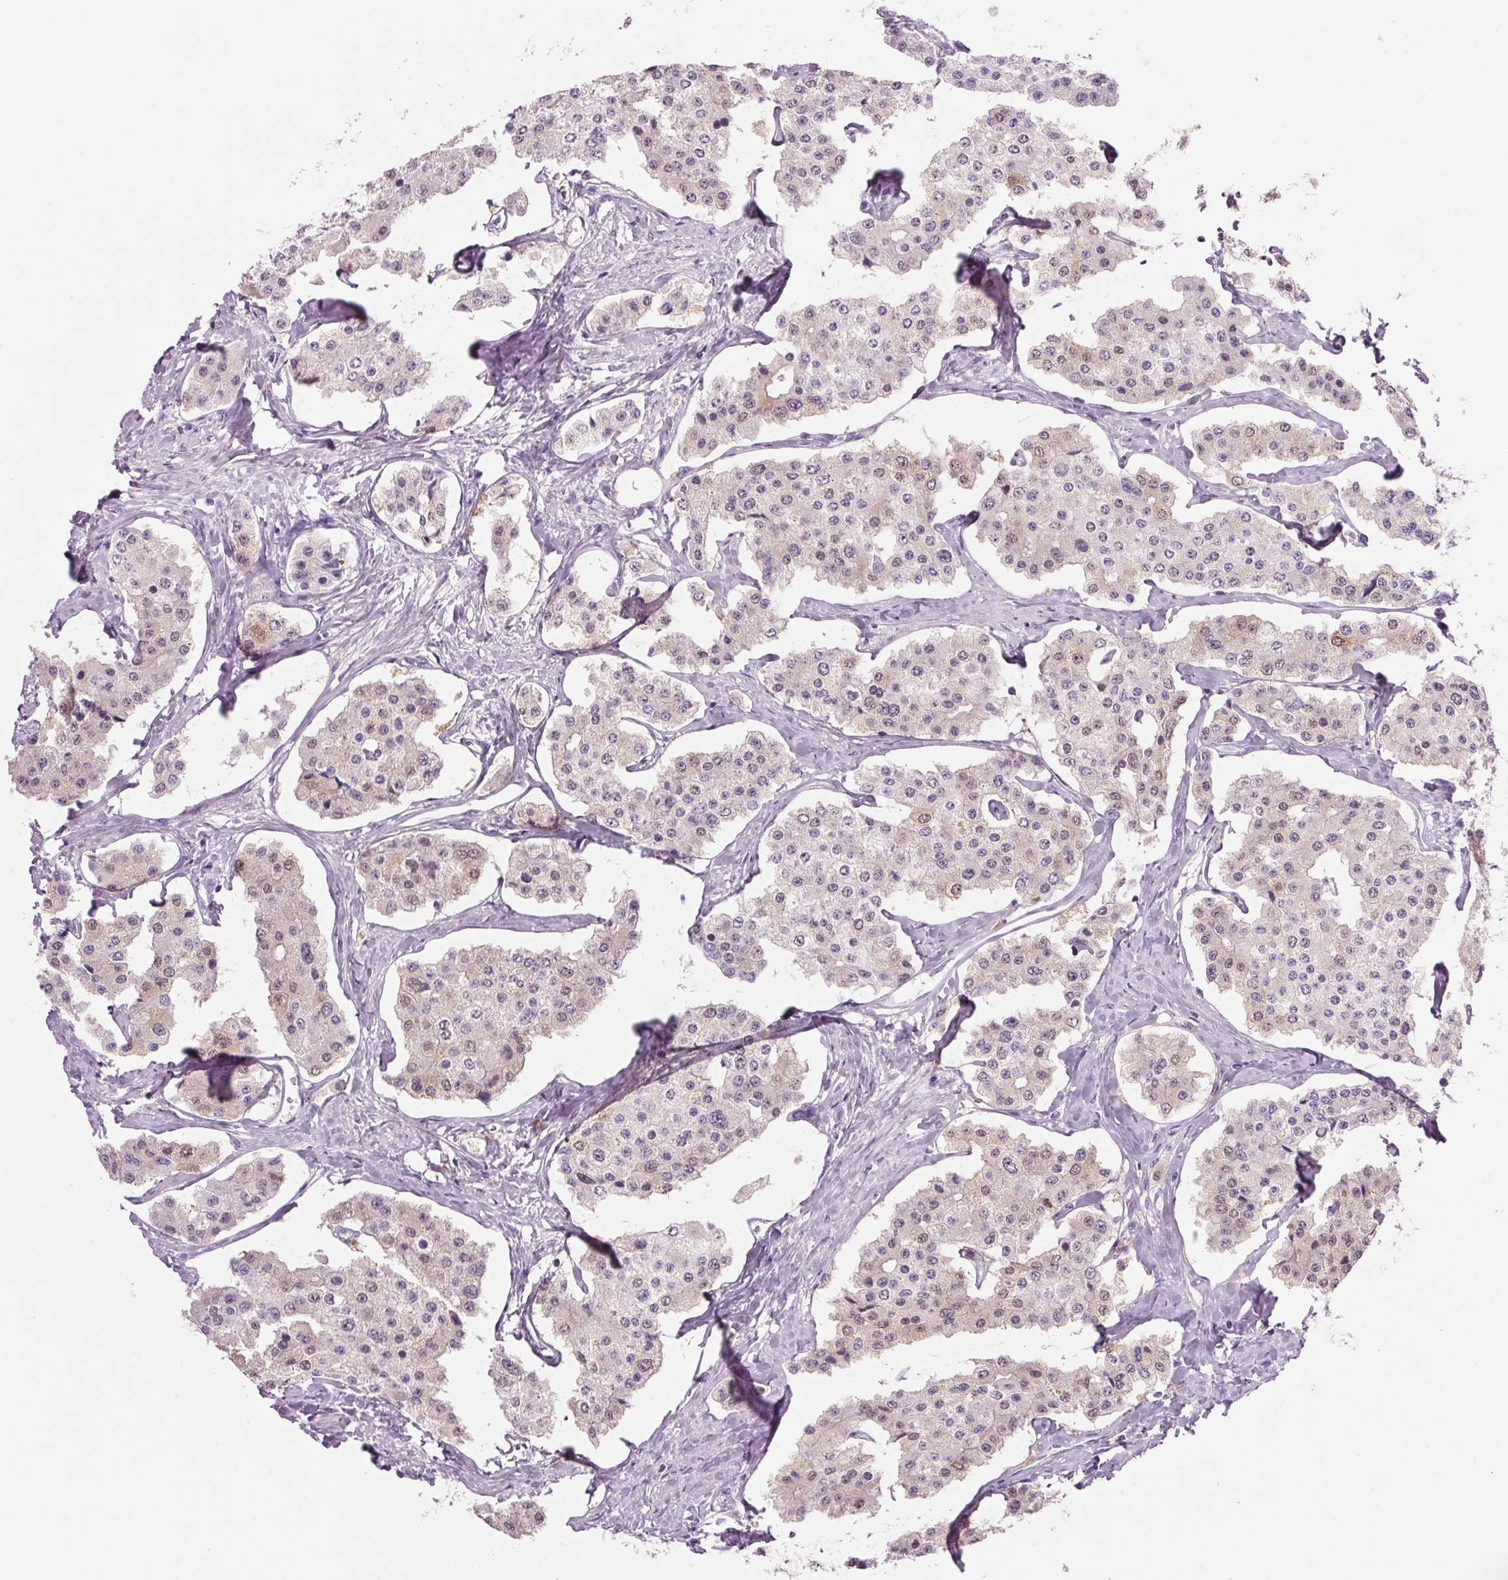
{"staining": {"intensity": "weak", "quantity": "25%-75%", "location": "cytoplasmic/membranous,nuclear"}, "tissue": "carcinoid", "cell_type": "Tumor cells", "image_type": "cancer", "snomed": [{"axis": "morphology", "description": "Carcinoid, malignant, NOS"}, {"axis": "topography", "description": "Small intestine"}], "caption": "IHC micrograph of neoplastic tissue: carcinoid stained using immunohistochemistry reveals low levels of weak protein expression localized specifically in the cytoplasmic/membranous and nuclear of tumor cells, appearing as a cytoplasmic/membranous and nuclear brown color.", "gene": "PPP1R1A", "patient": {"sex": "female", "age": 65}}